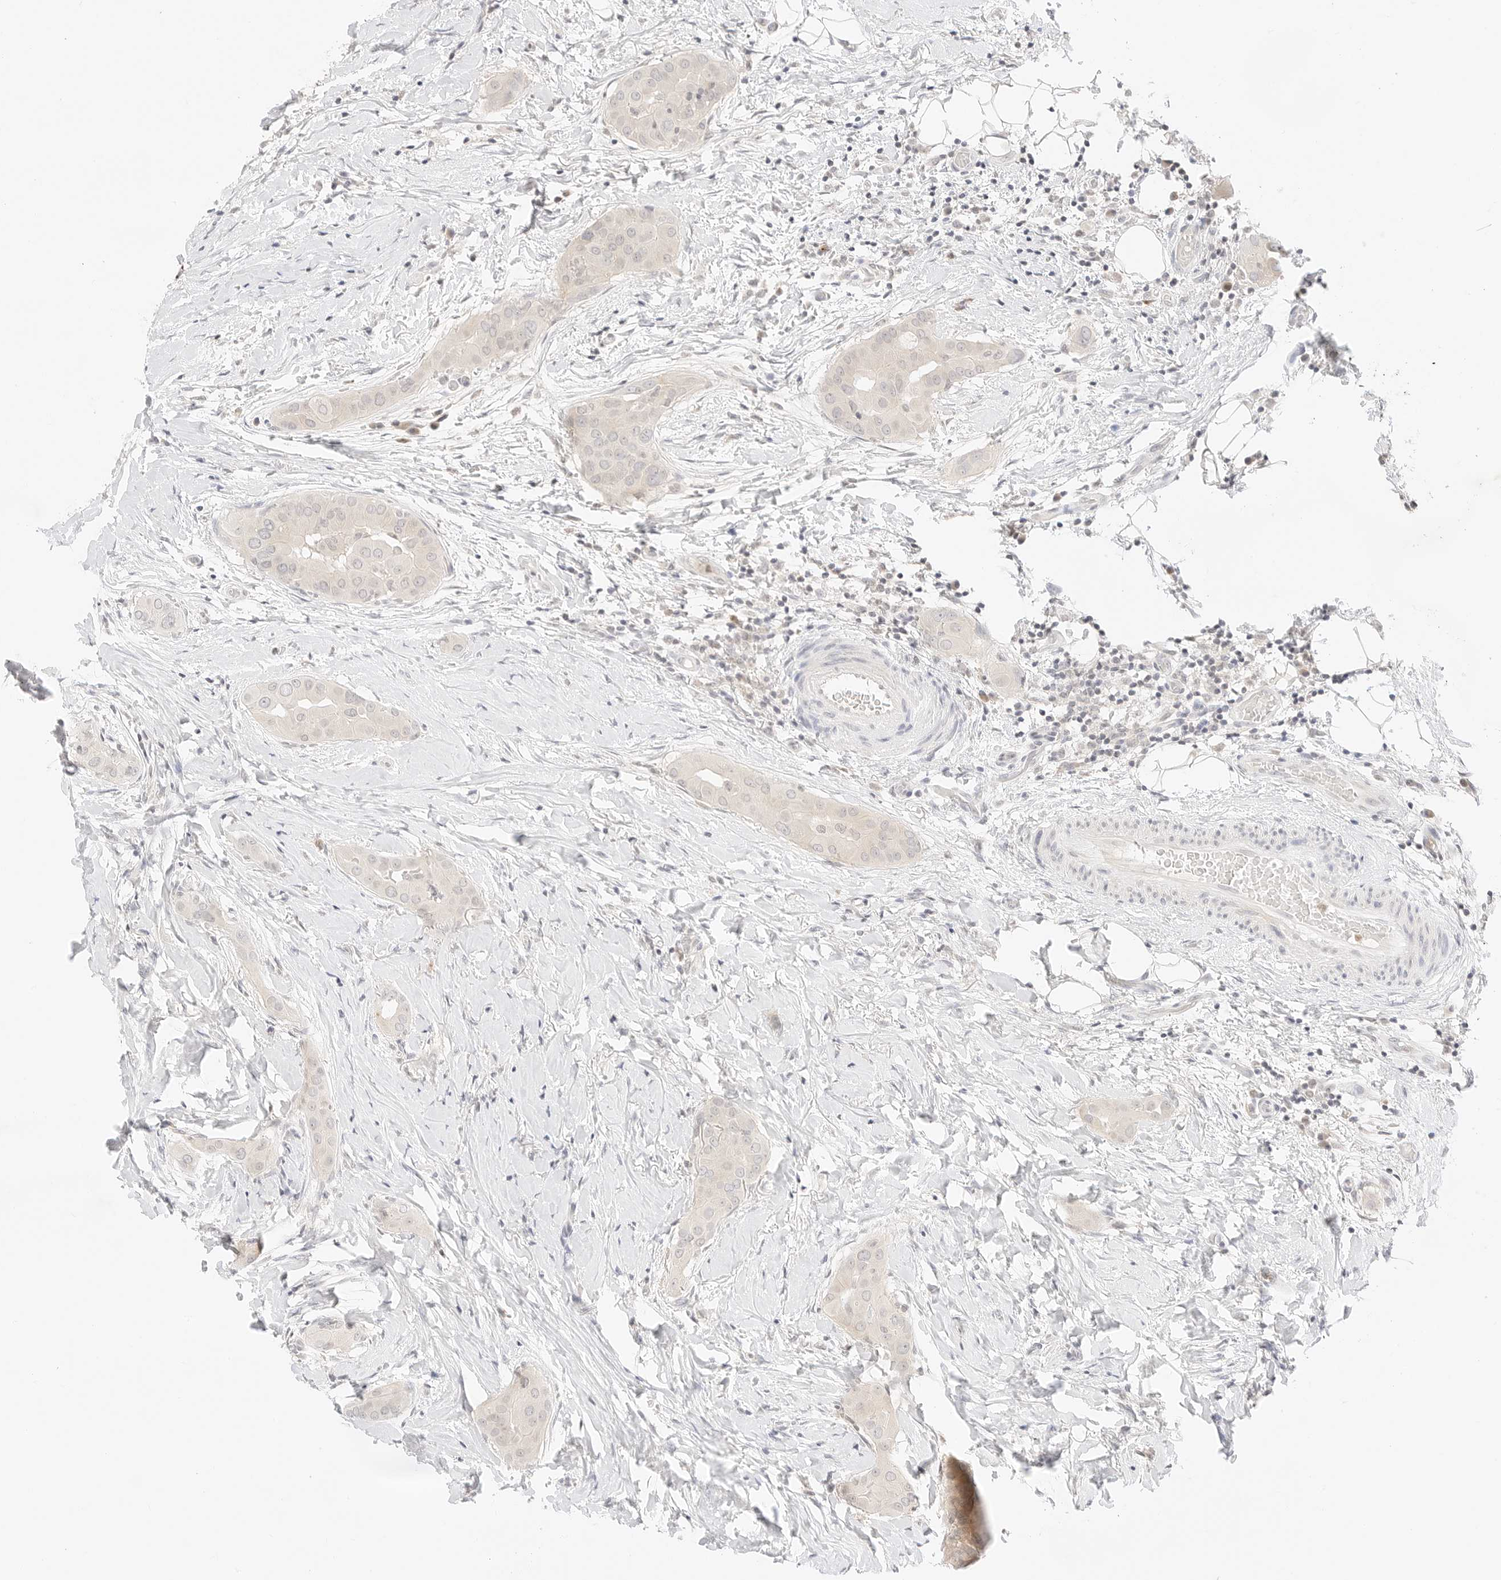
{"staining": {"intensity": "negative", "quantity": "none", "location": "none"}, "tissue": "thyroid cancer", "cell_type": "Tumor cells", "image_type": "cancer", "snomed": [{"axis": "morphology", "description": "Papillary adenocarcinoma, NOS"}, {"axis": "topography", "description": "Thyroid gland"}], "caption": "Immunohistochemistry (IHC) of thyroid papillary adenocarcinoma exhibits no positivity in tumor cells. (DAB IHC visualized using brightfield microscopy, high magnification).", "gene": "GNAS", "patient": {"sex": "male", "age": 33}}